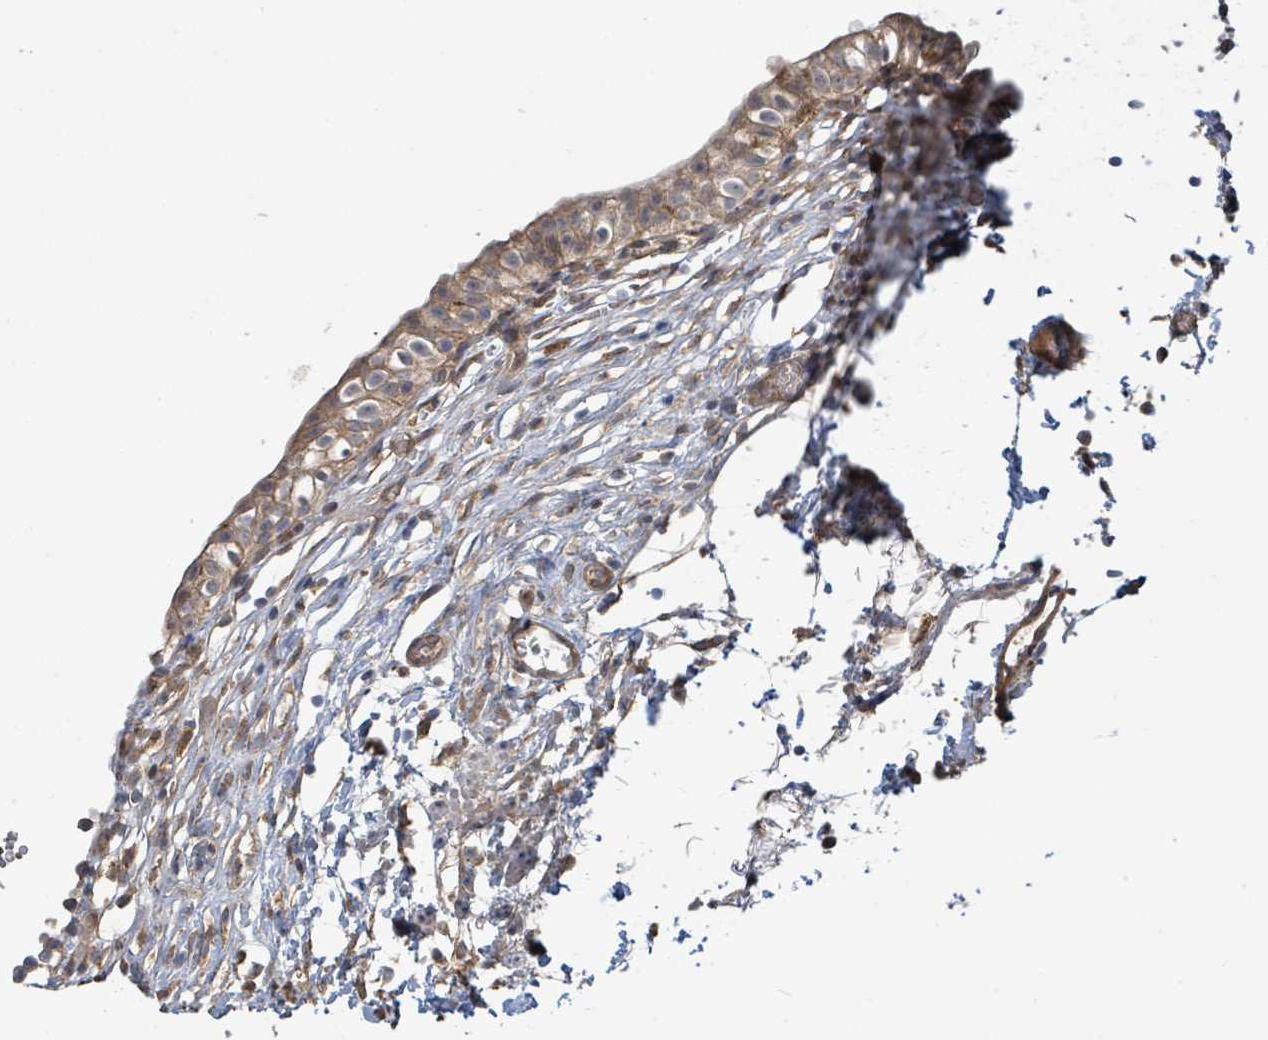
{"staining": {"intensity": "moderate", "quantity": ">75%", "location": "cytoplasmic/membranous"}, "tissue": "urinary bladder", "cell_type": "Urothelial cells", "image_type": "normal", "snomed": [{"axis": "morphology", "description": "Normal tissue, NOS"}, {"axis": "topography", "description": "Urinary bladder"}, {"axis": "topography", "description": "Peripheral nerve tissue"}], "caption": "The histopathology image reveals immunohistochemical staining of normal urinary bladder. There is moderate cytoplasmic/membranous positivity is identified in approximately >75% of urothelial cells. (Brightfield microscopy of DAB IHC at high magnification).", "gene": "ARPIN", "patient": {"sex": "male", "age": 55}}